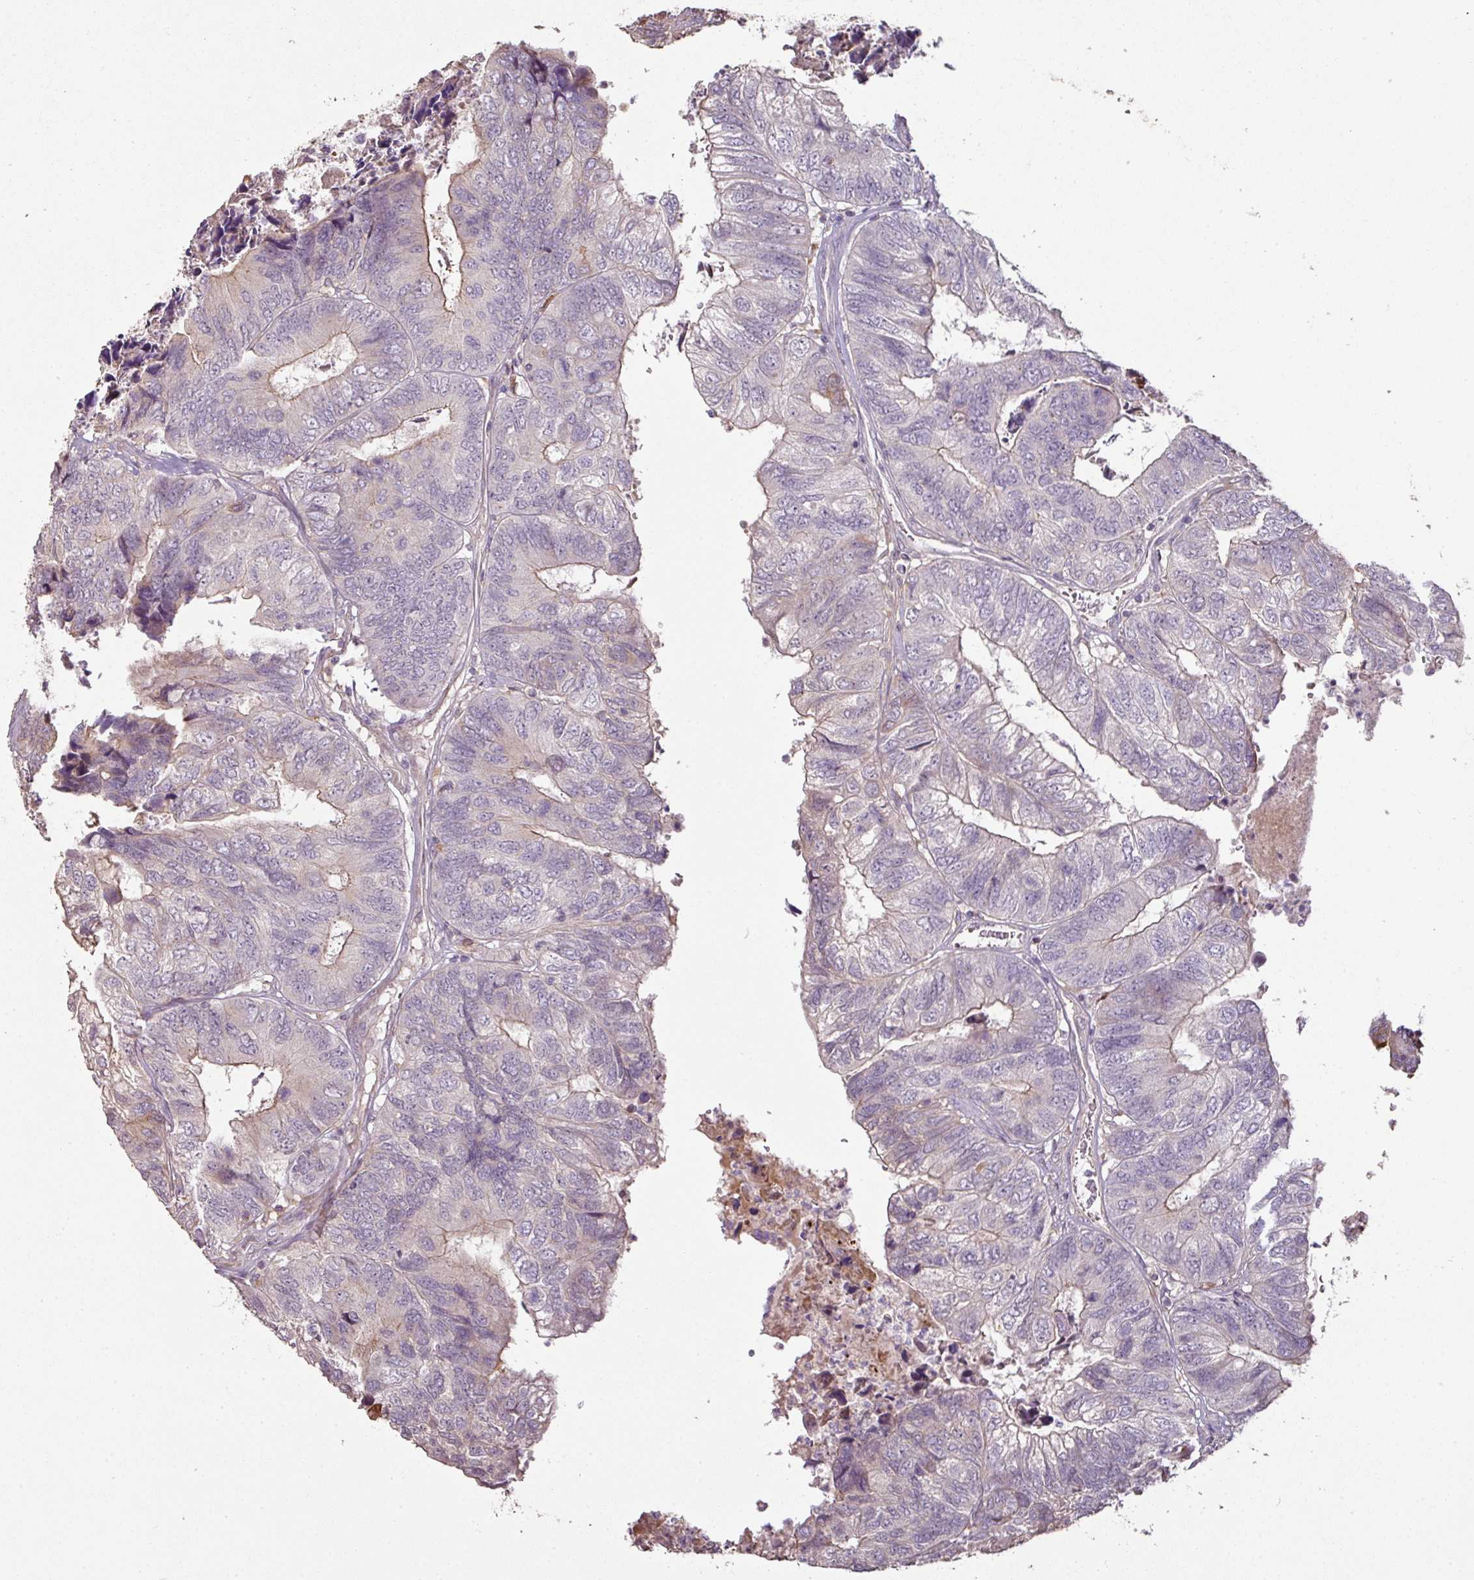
{"staining": {"intensity": "weak", "quantity": "<25%", "location": "cytoplasmic/membranous"}, "tissue": "colorectal cancer", "cell_type": "Tumor cells", "image_type": "cancer", "snomed": [{"axis": "morphology", "description": "Adenocarcinoma, NOS"}, {"axis": "topography", "description": "Colon"}], "caption": "IHC of human colorectal cancer (adenocarcinoma) shows no staining in tumor cells.", "gene": "CXCR5", "patient": {"sex": "female", "age": 67}}